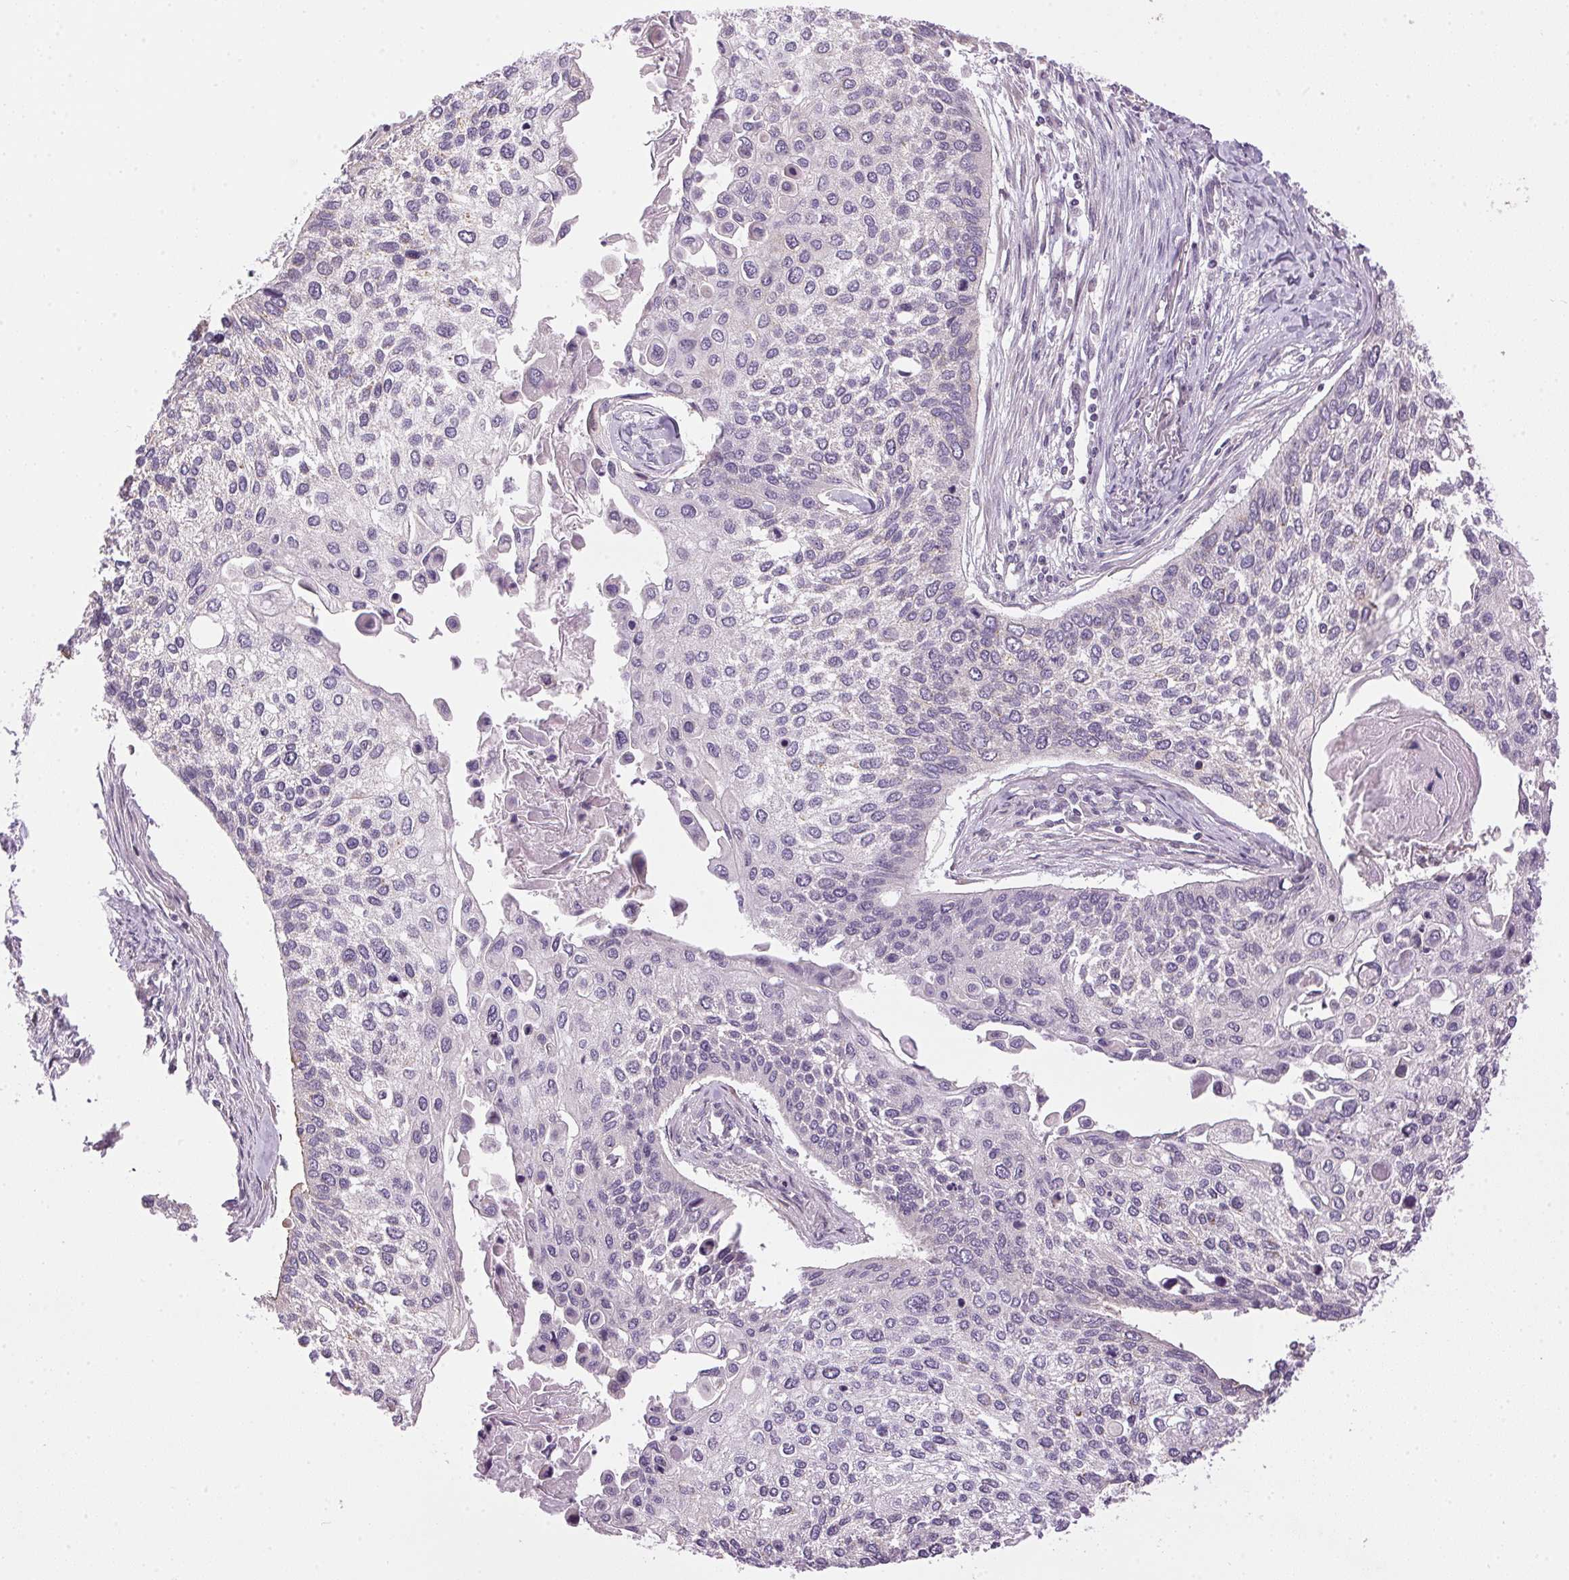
{"staining": {"intensity": "negative", "quantity": "none", "location": "none"}, "tissue": "lung cancer", "cell_type": "Tumor cells", "image_type": "cancer", "snomed": [{"axis": "morphology", "description": "Squamous cell carcinoma, NOS"}, {"axis": "morphology", "description": "Squamous cell carcinoma, metastatic, NOS"}, {"axis": "topography", "description": "Lung"}], "caption": "A micrograph of human lung squamous cell carcinoma is negative for staining in tumor cells.", "gene": "GOLPH3", "patient": {"sex": "male", "age": 63}}